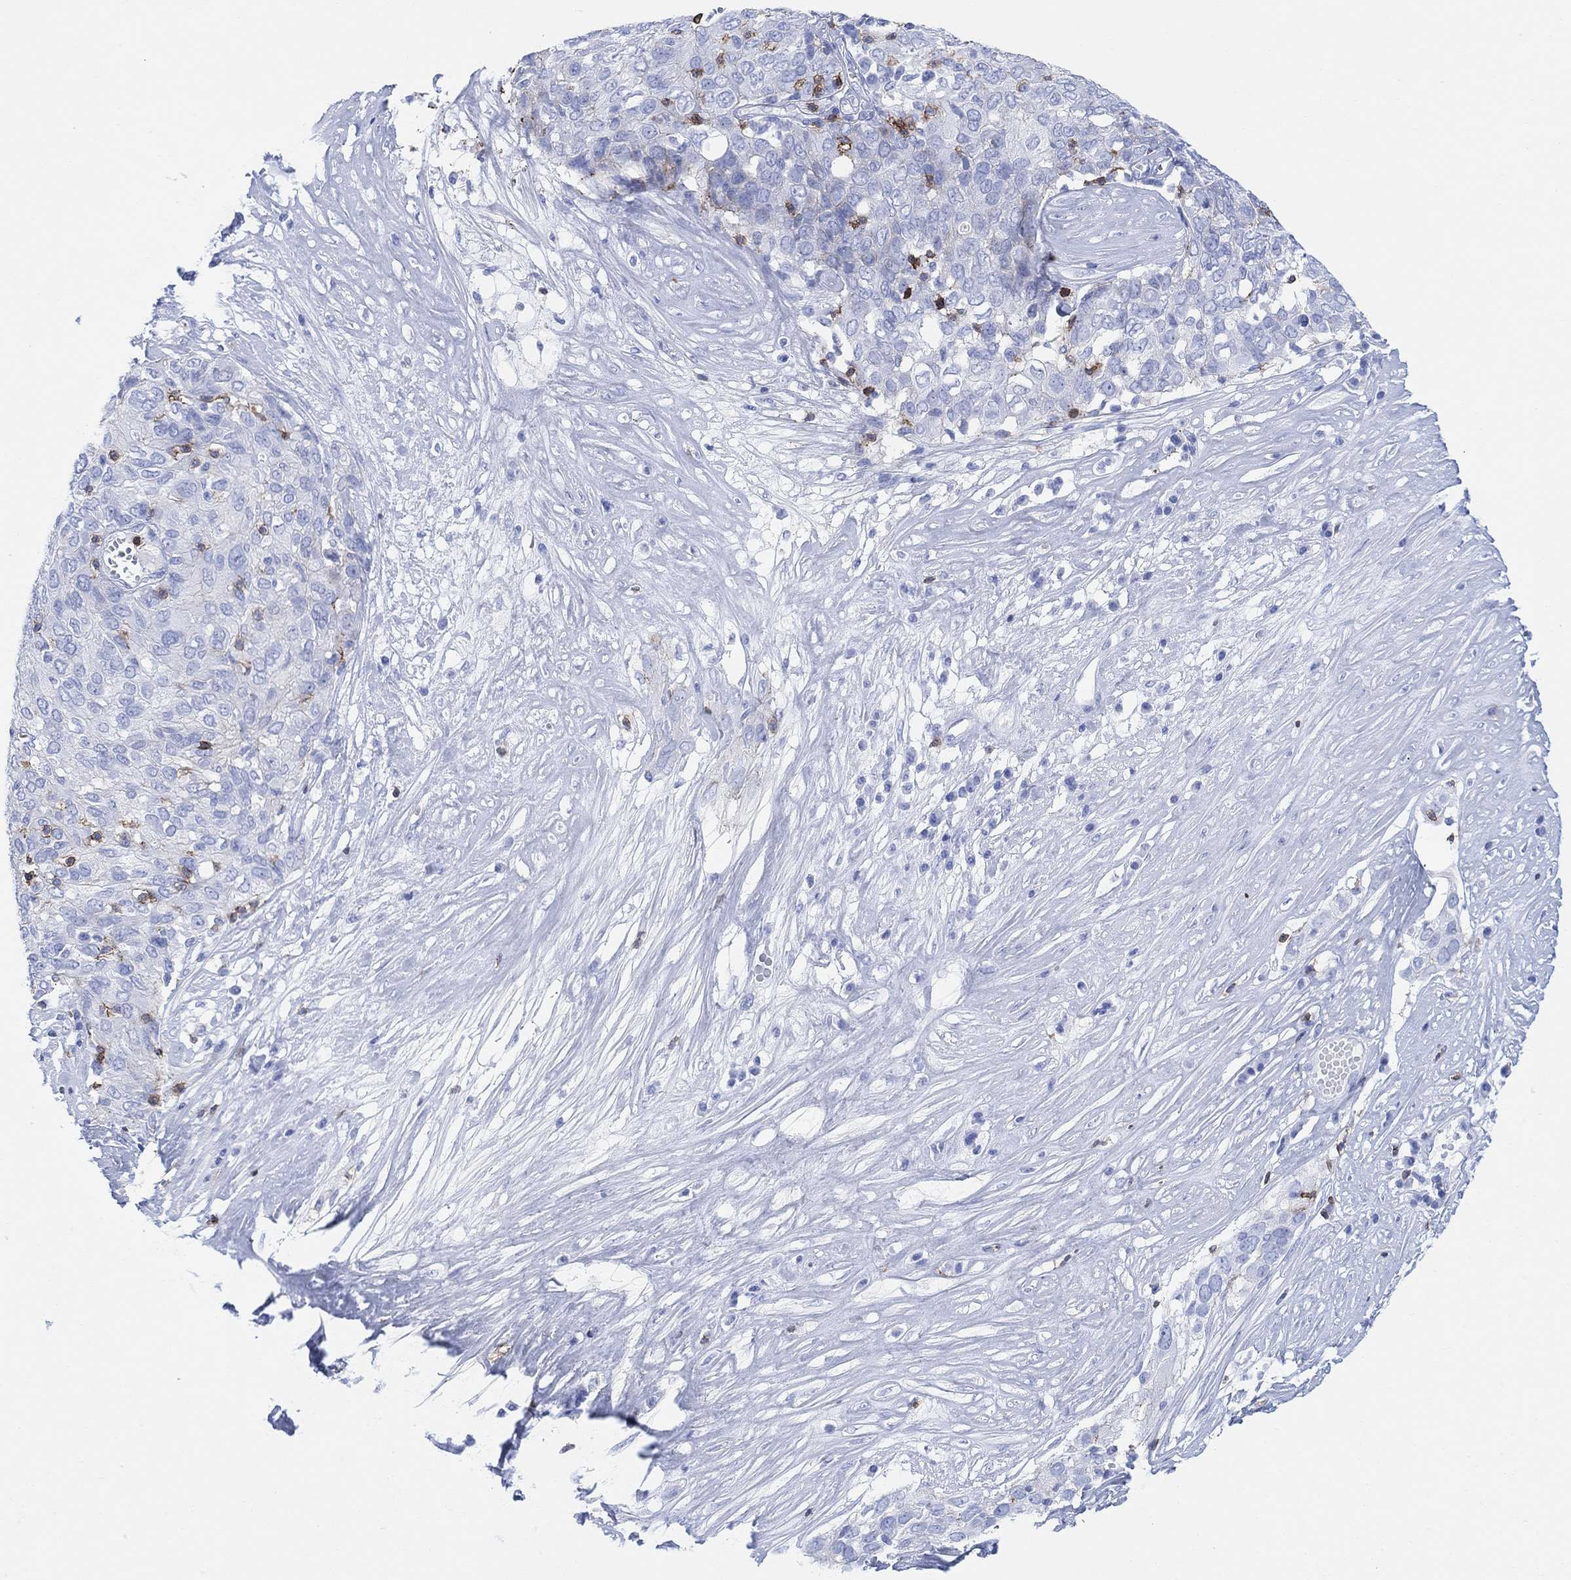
{"staining": {"intensity": "negative", "quantity": "none", "location": "none"}, "tissue": "ovarian cancer", "cell_type": "Tumor cells", "image_type": "cancer", "snomed": [{"axis": "morphology", "description": "Carcinoma, endometroid"}, {"axis": "topography", "description": "Ovary"}], "caption": "IHC histopathology image of neoplastic tissue: human endometroid carcinoma (ovarian) stained with DAB (3,3'-diaminobenzidine) demonstrates no significant protein positivity in tumor cells.", "gene": "GPR65", "patient": {"sex": "female", "age": 50}}